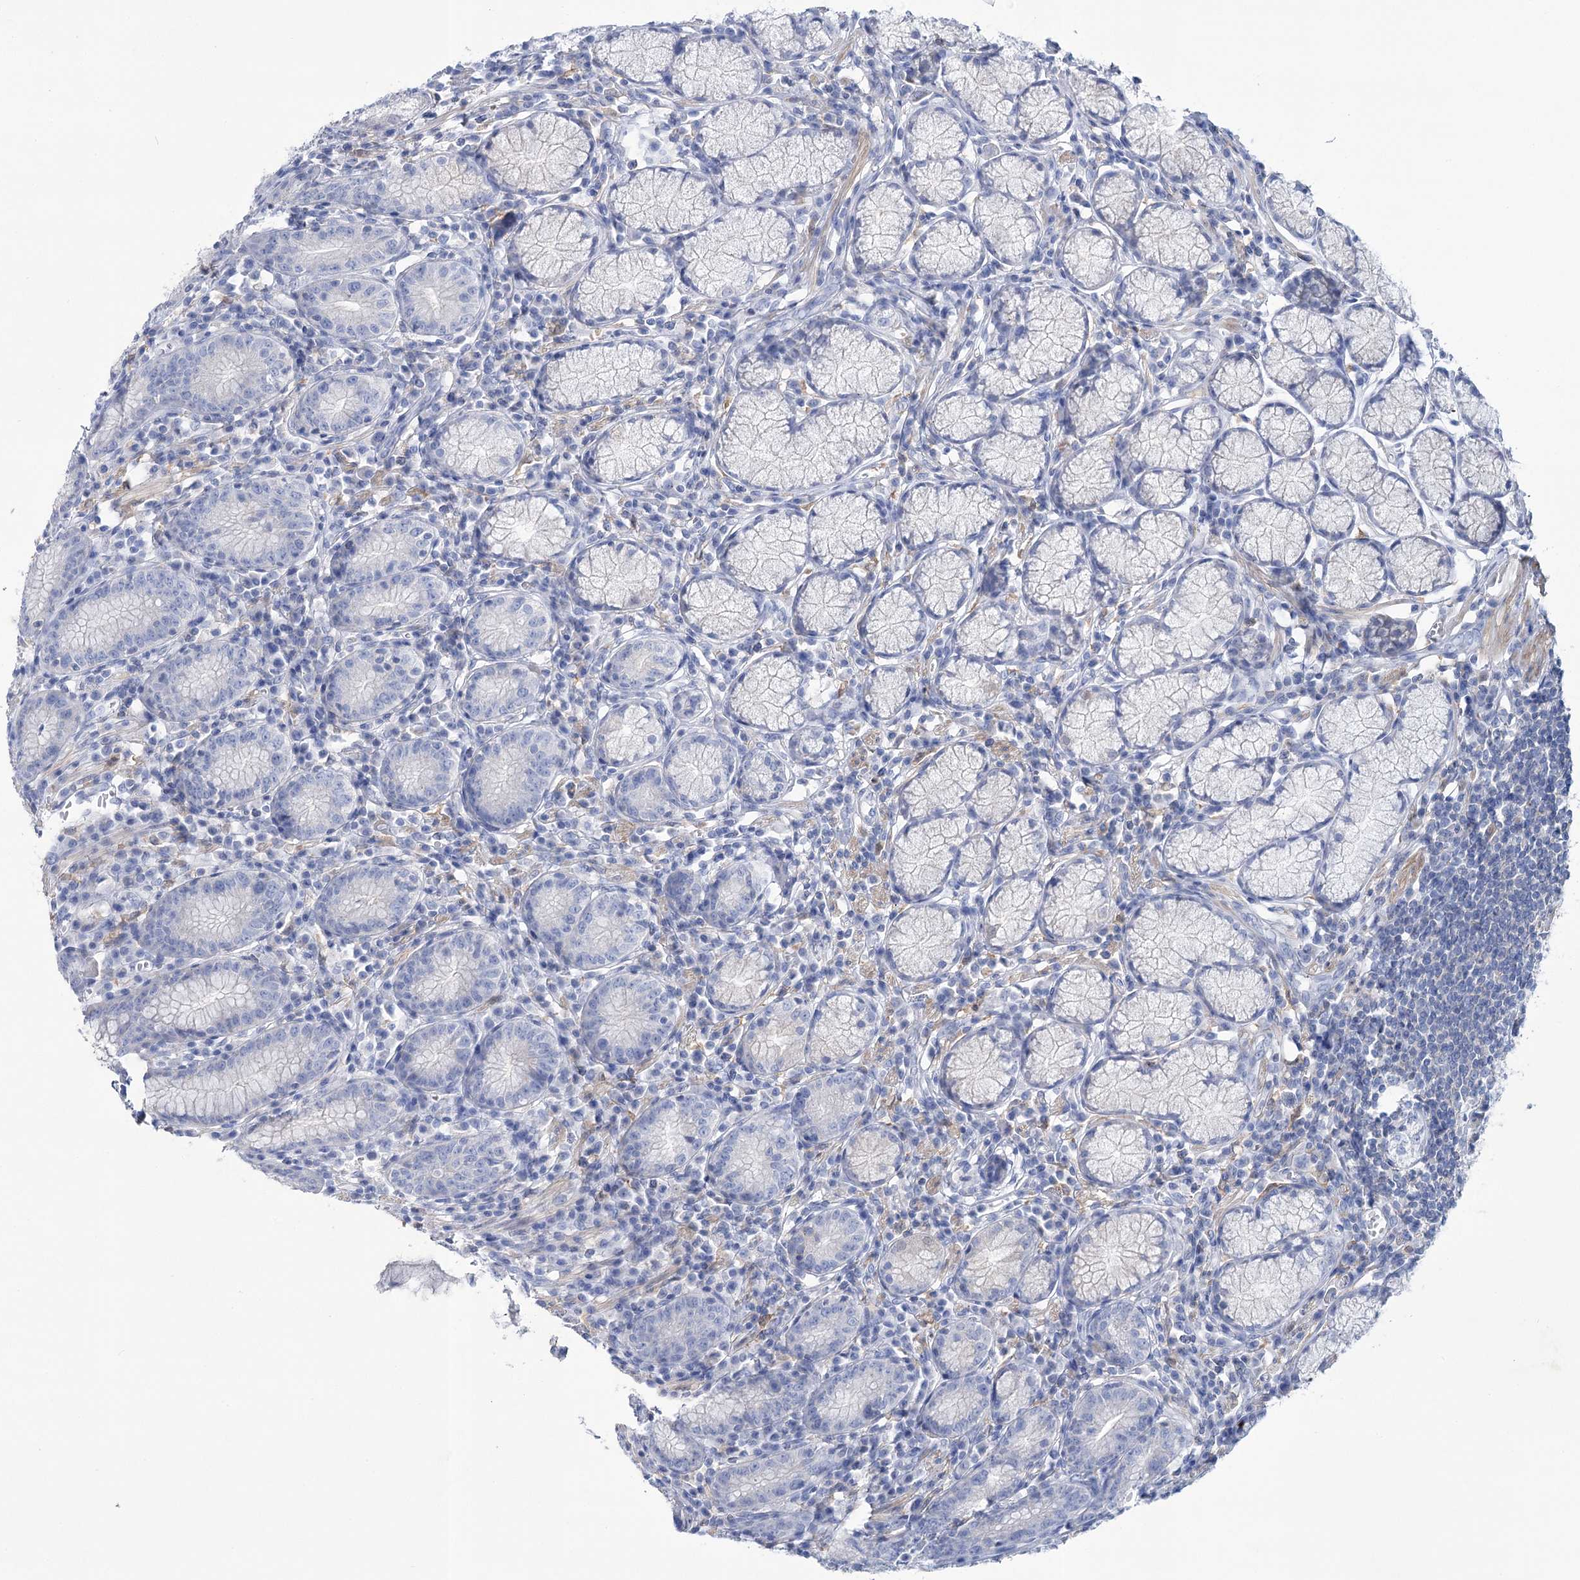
{"staining": {"intensity": "negative", "quantity": "none", "location": "none"}, "tissue": "stomach", "cell_type": "Glandular cells", "image_type": "normal", "snomed": [{"axis": "morphology", "description": "Normal tissue, NOS"}, {"axis": "topography", "description": "Stomach"}], "caption": "Micrograph shows no protein positivity in glandular cells of benign stomach.", "gene": "PCDHA1", "patient": {"sex": "male", "age": 55}}